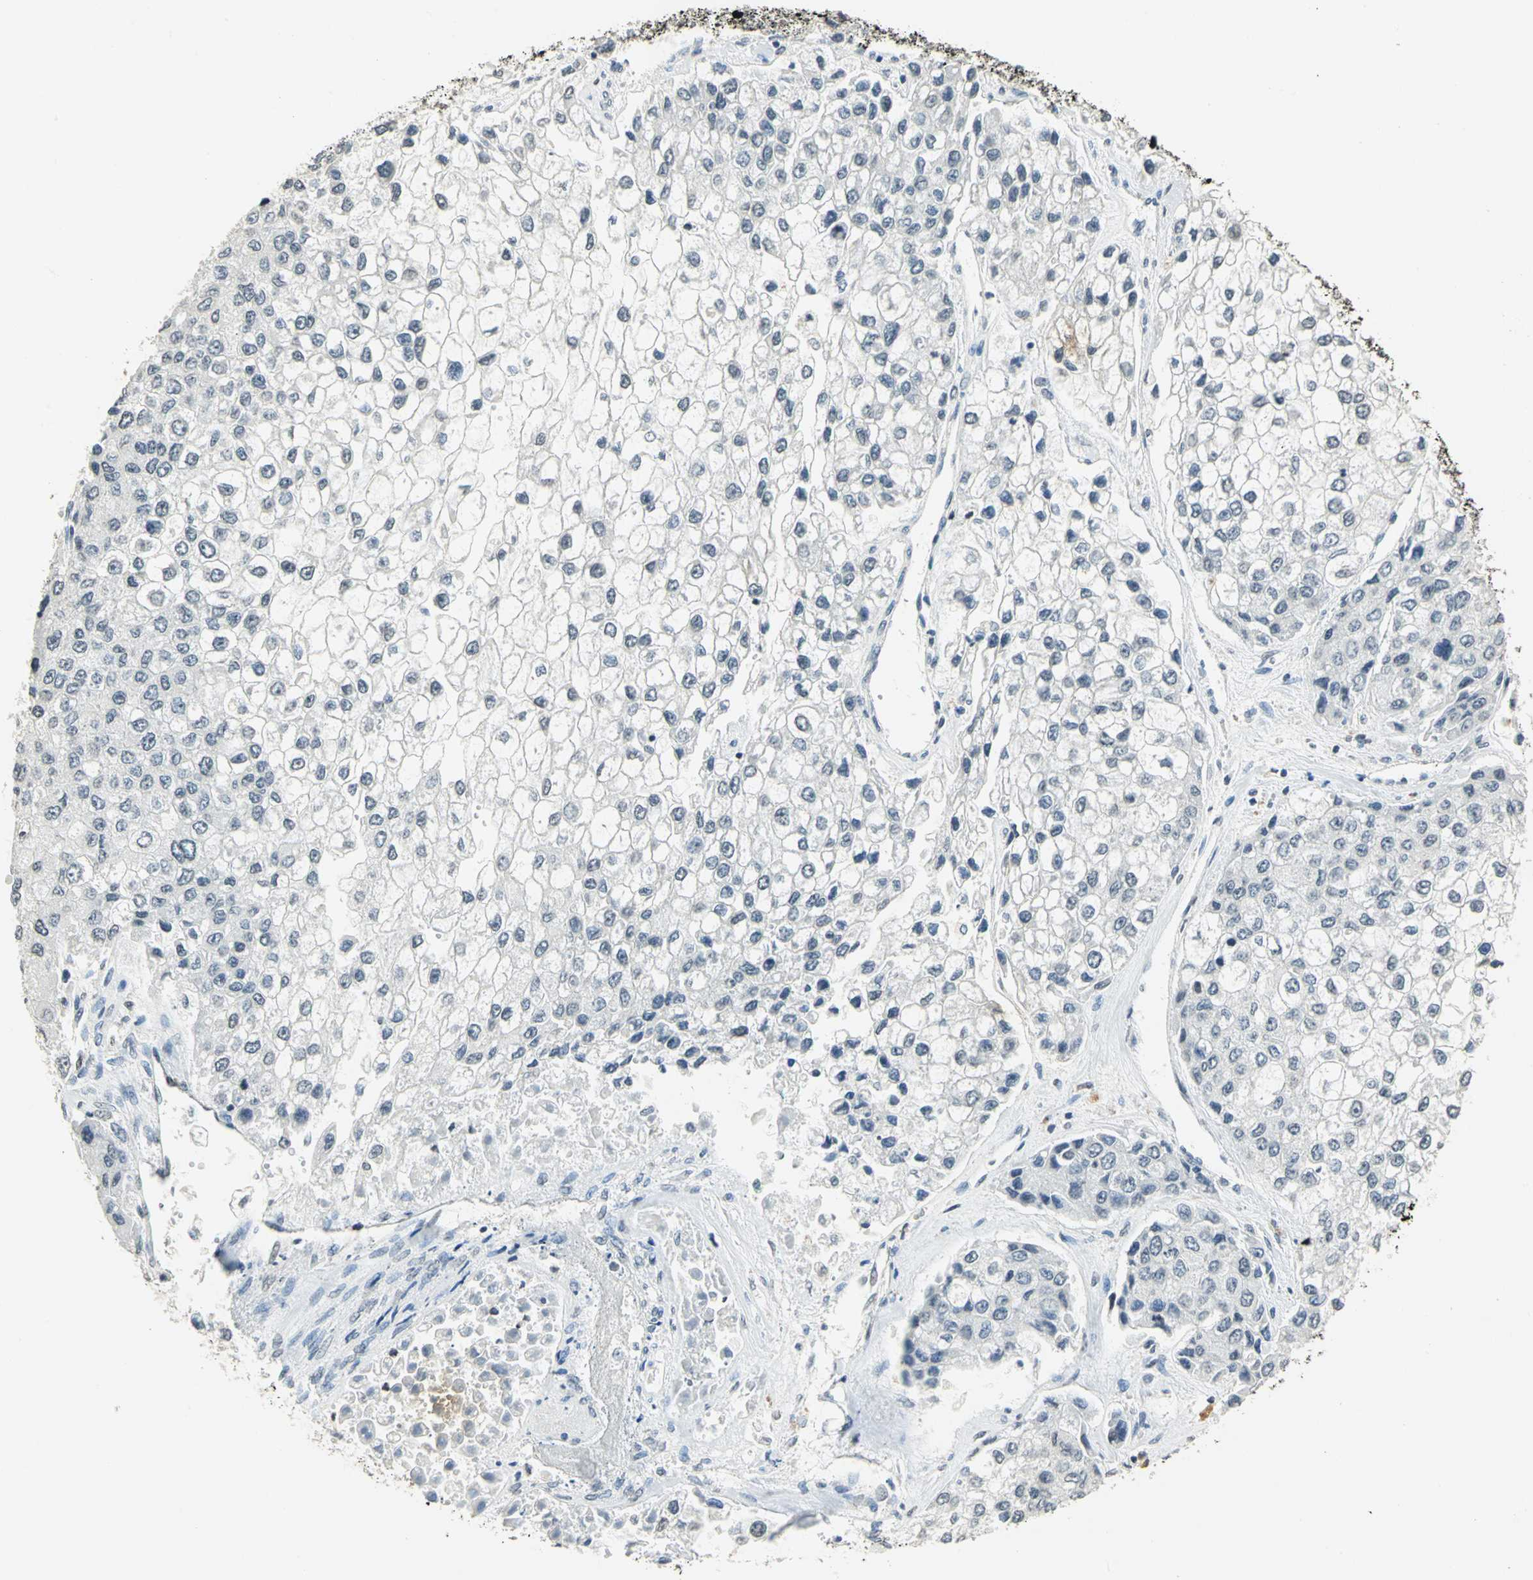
{"staining": {"intensity": "negative", "quantity": "none", "location": "none"}, "tissue": "liver cancer", "cell_type": "Tumor cells", "image_type": "cancer", "snomed": [{"axis": "morphology", "description": "Carcinoma, Hepatocellular, NOS"}, {"axis": "topography", "description": "Liver"}], "caption": "Tumor cells are negative for protein expression in human hepatocellular carcinoma (liver). (DAB (3,3'-diaminobenzidine) IHC, high magnification).", "gene": "DNAJB6", "patient": {"sex": "female", "age": 66}}